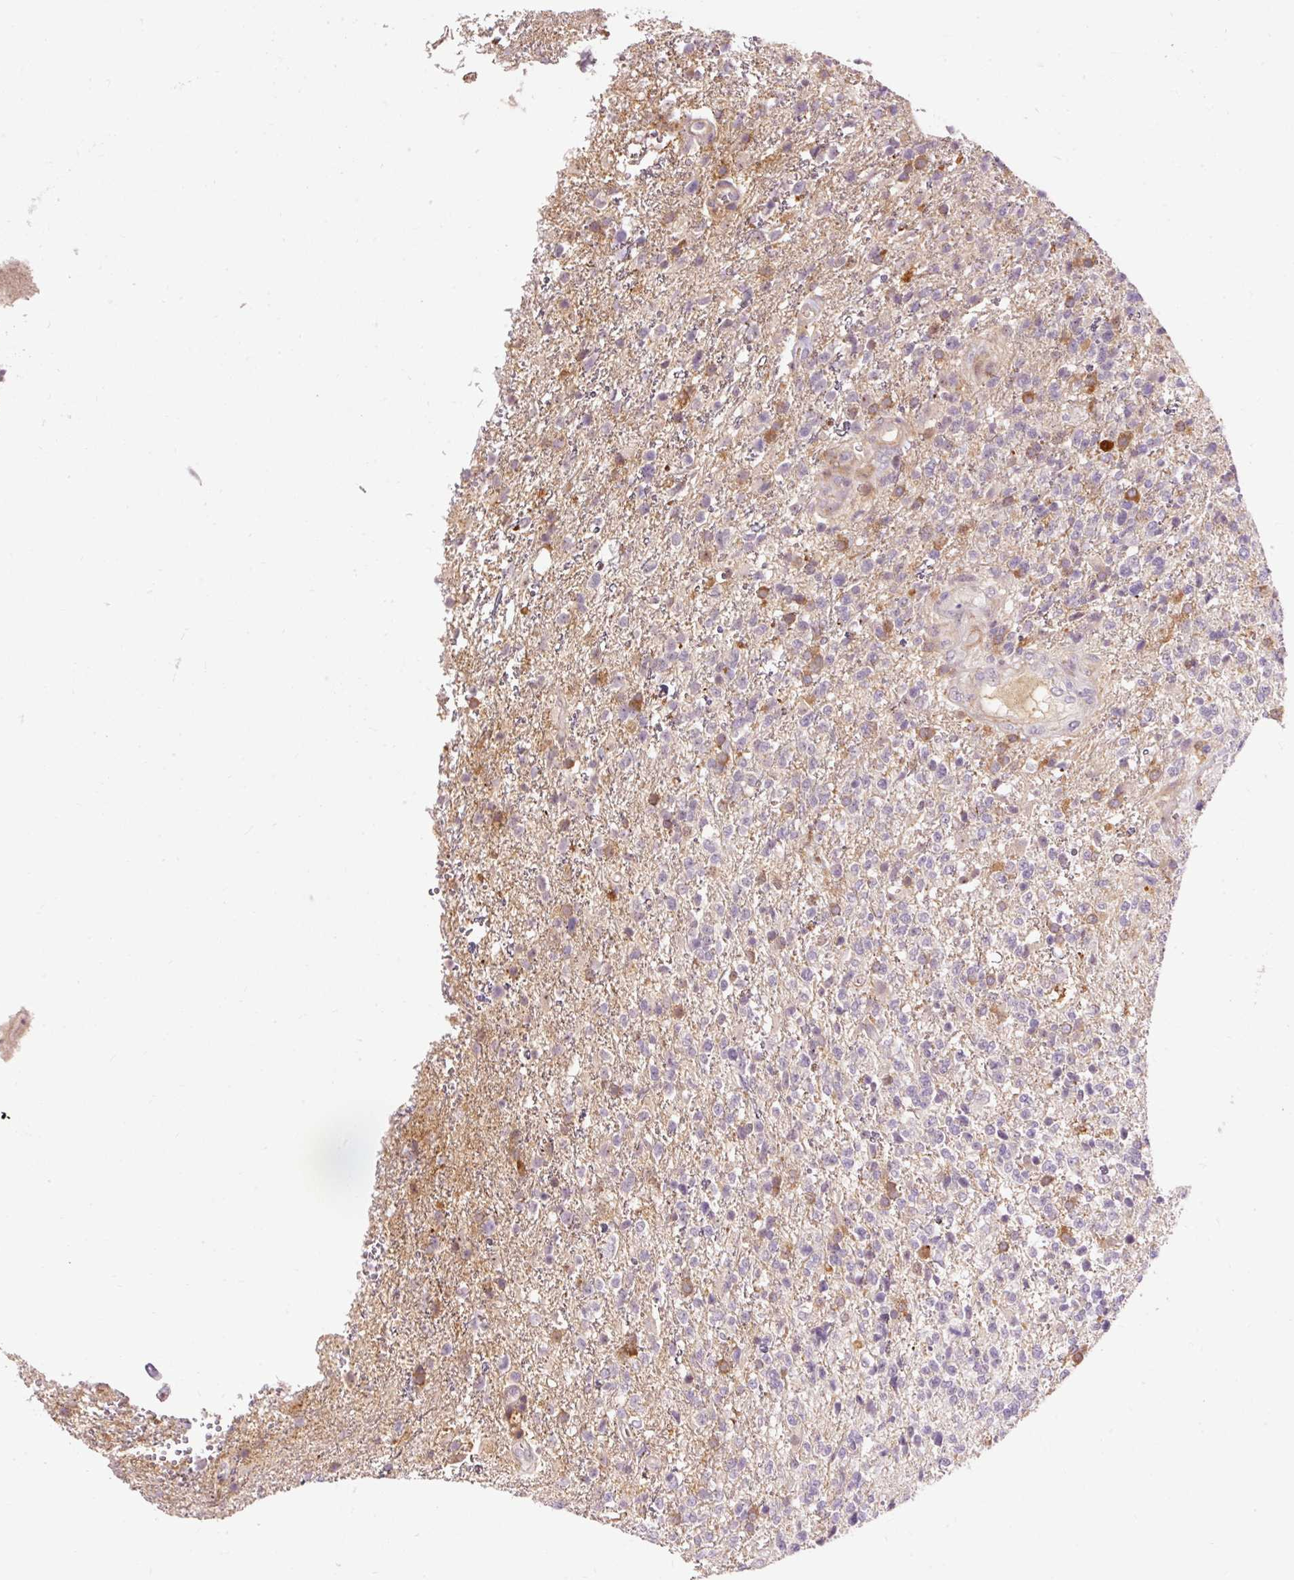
{"staining": {"intensity": "negative", "quantity": "none", "location": "none"}, "tissue": "glioma", "cell_type": "Tumor cells", "image_type": "cancer", "snomed": [{"axis": "morphology", "description": "Glioma, malignant, High grade"}, {"axis": "topography", "description": "Brain"}], "caption": "The image reveals no significant staining in tumor cells of high-grade glioma (malignant).", "gene": "CEBPZ", "patient": {"sex": "male", "age": 56}}